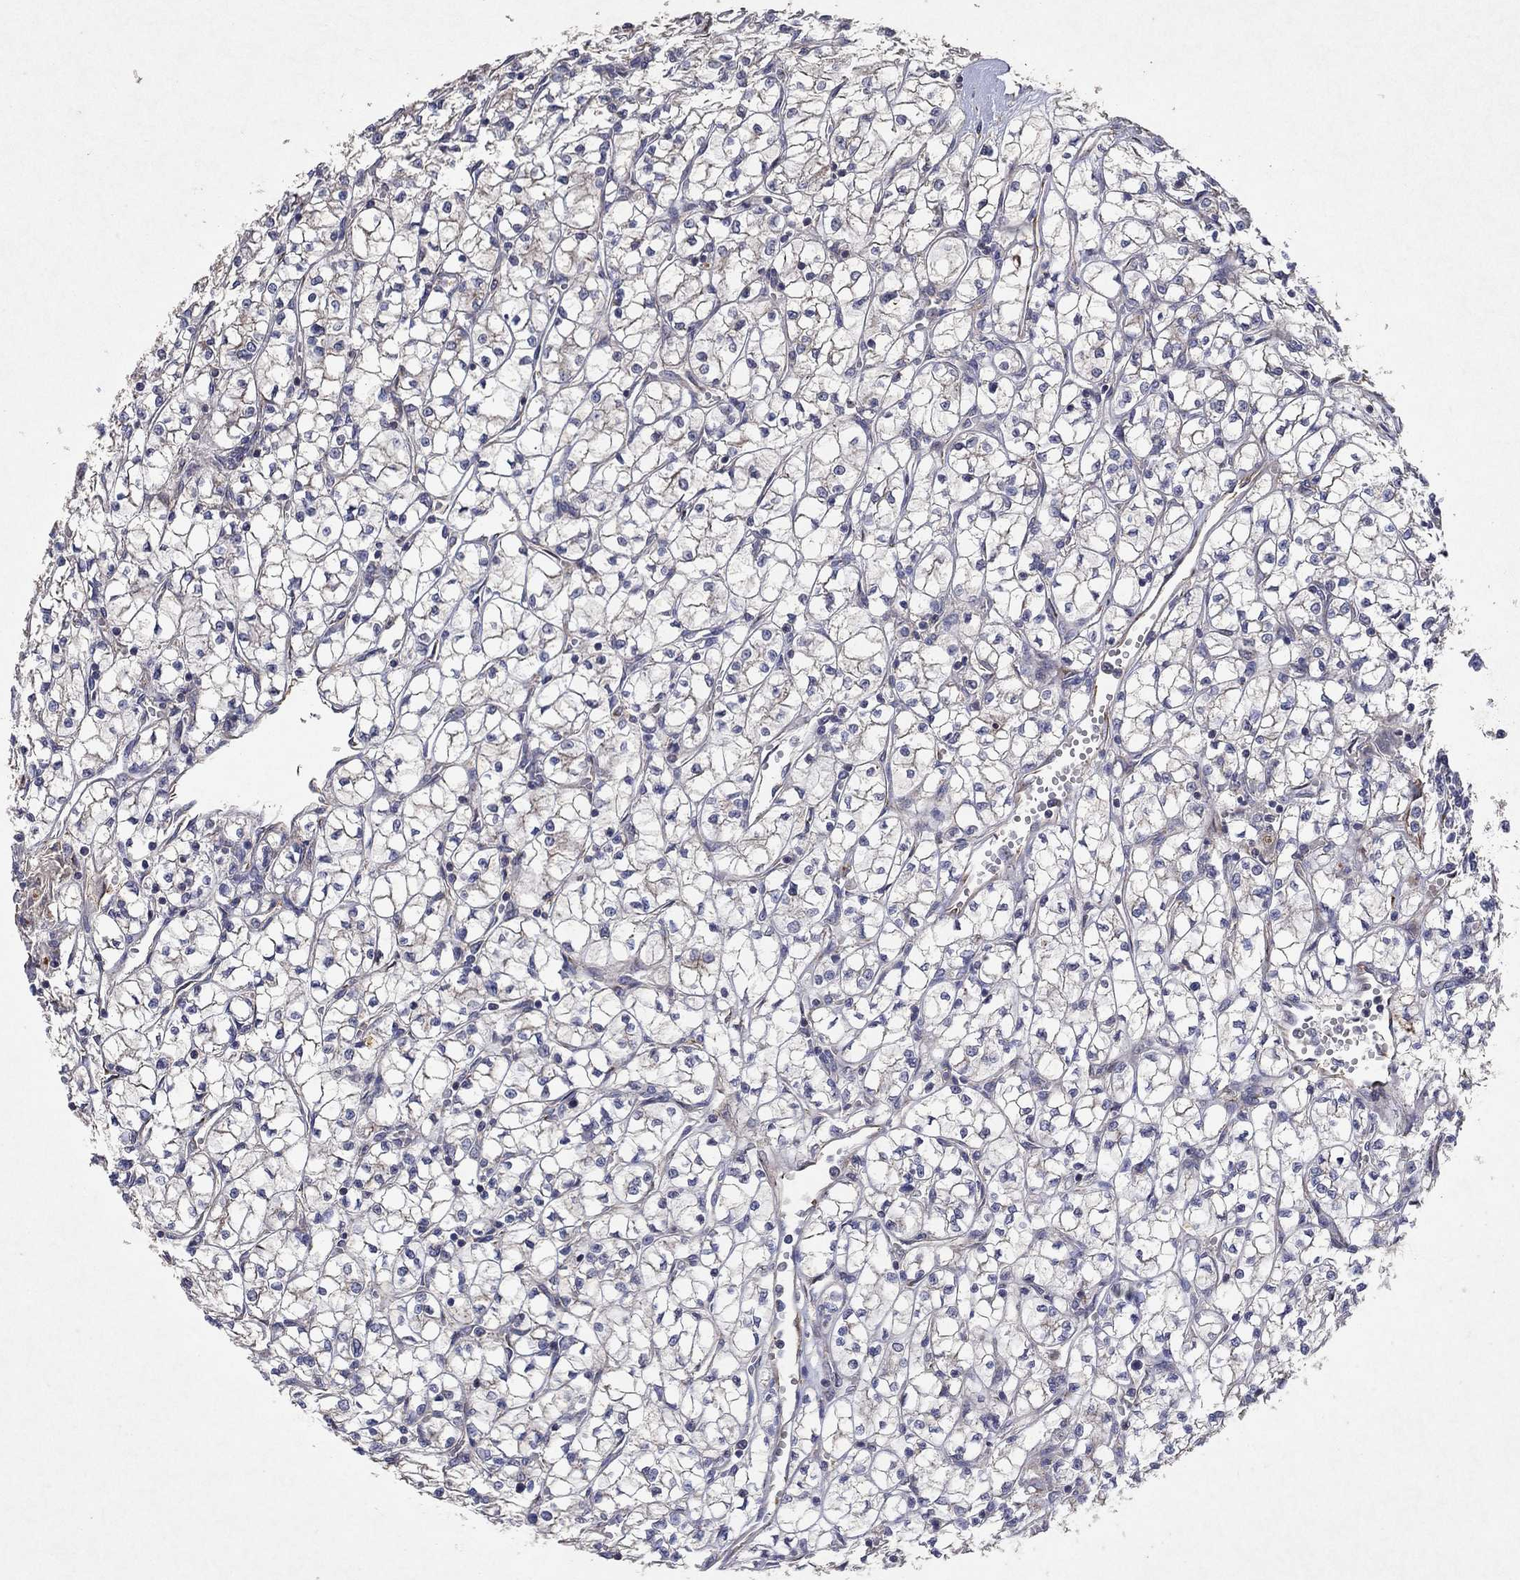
{"staining": {"intensity": "negative", "quantity": "none", "location": "none"}, "tissue": "renal cancer", "cell_type": "Tumor cells", "image_type": "cancer", "snomed": [{"axis": "morphology", "description": "Adenocarcinoma, NOS"}, {"axis": "topography", "description": "Kidney"}], "caption": "Tumor cells show no significant expression in renal adenocarcinoma.", "gene": "FRG1", "patient": {"sex": "female", "age": 64}}